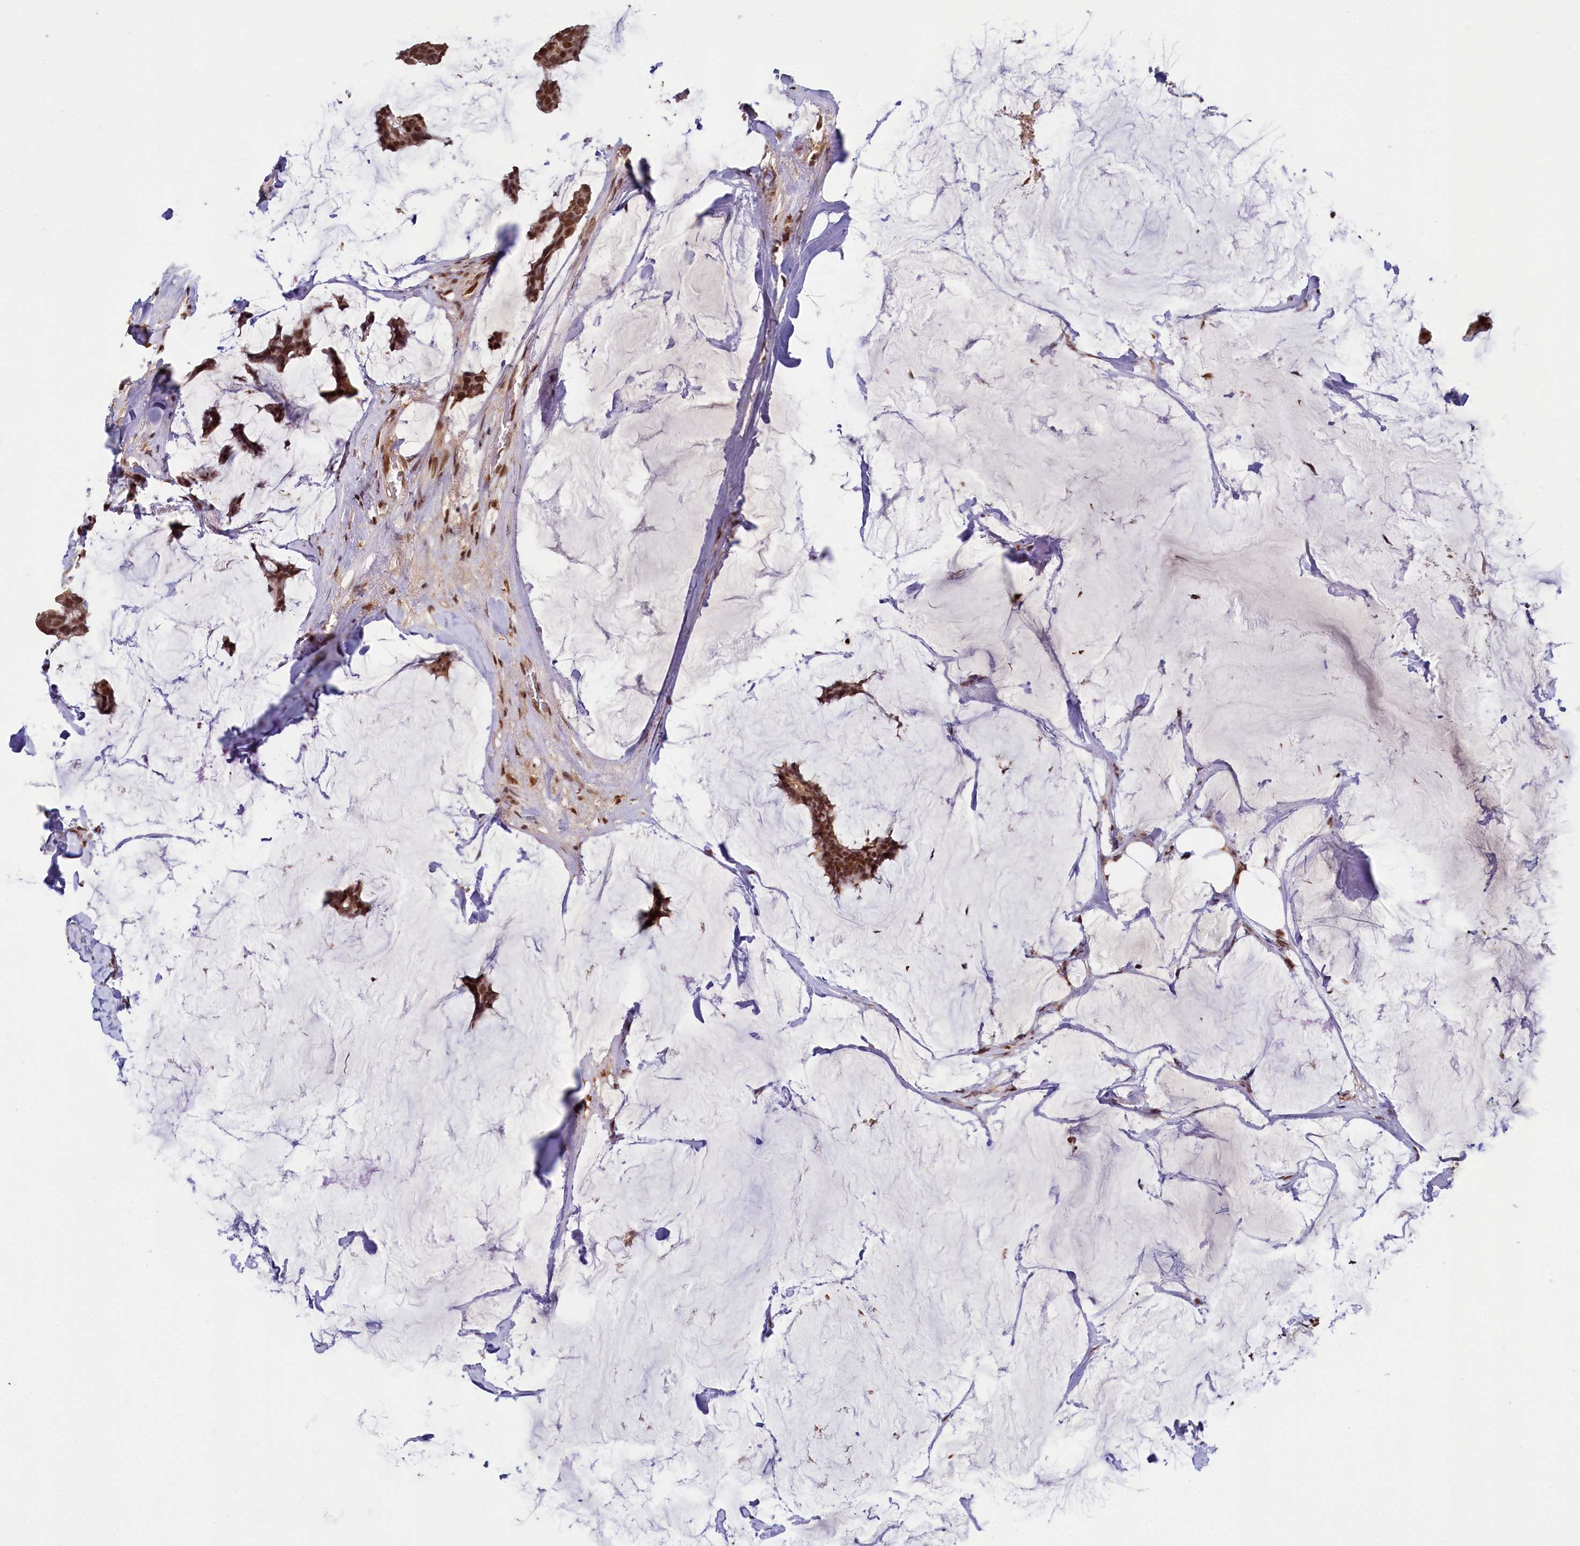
{"staining": {"intensity": "moderate", "quantity": ">75%", "location": "nuclear"}, "tissue": "breast cancer", "cell_type": "Tumor cells", "image_type": "cancer", "snomed": [{"axis": "morphology", "description": "Duct carcinoma"}, {"axis": "topography", "description": "Breast"}], "caption": "Breast invasive ductal carcinoma stained with a protein marker displays moderate staining in tumor cells.", "gene": "PPHLN1", "patient": {"sex": "female", "age": 93}}